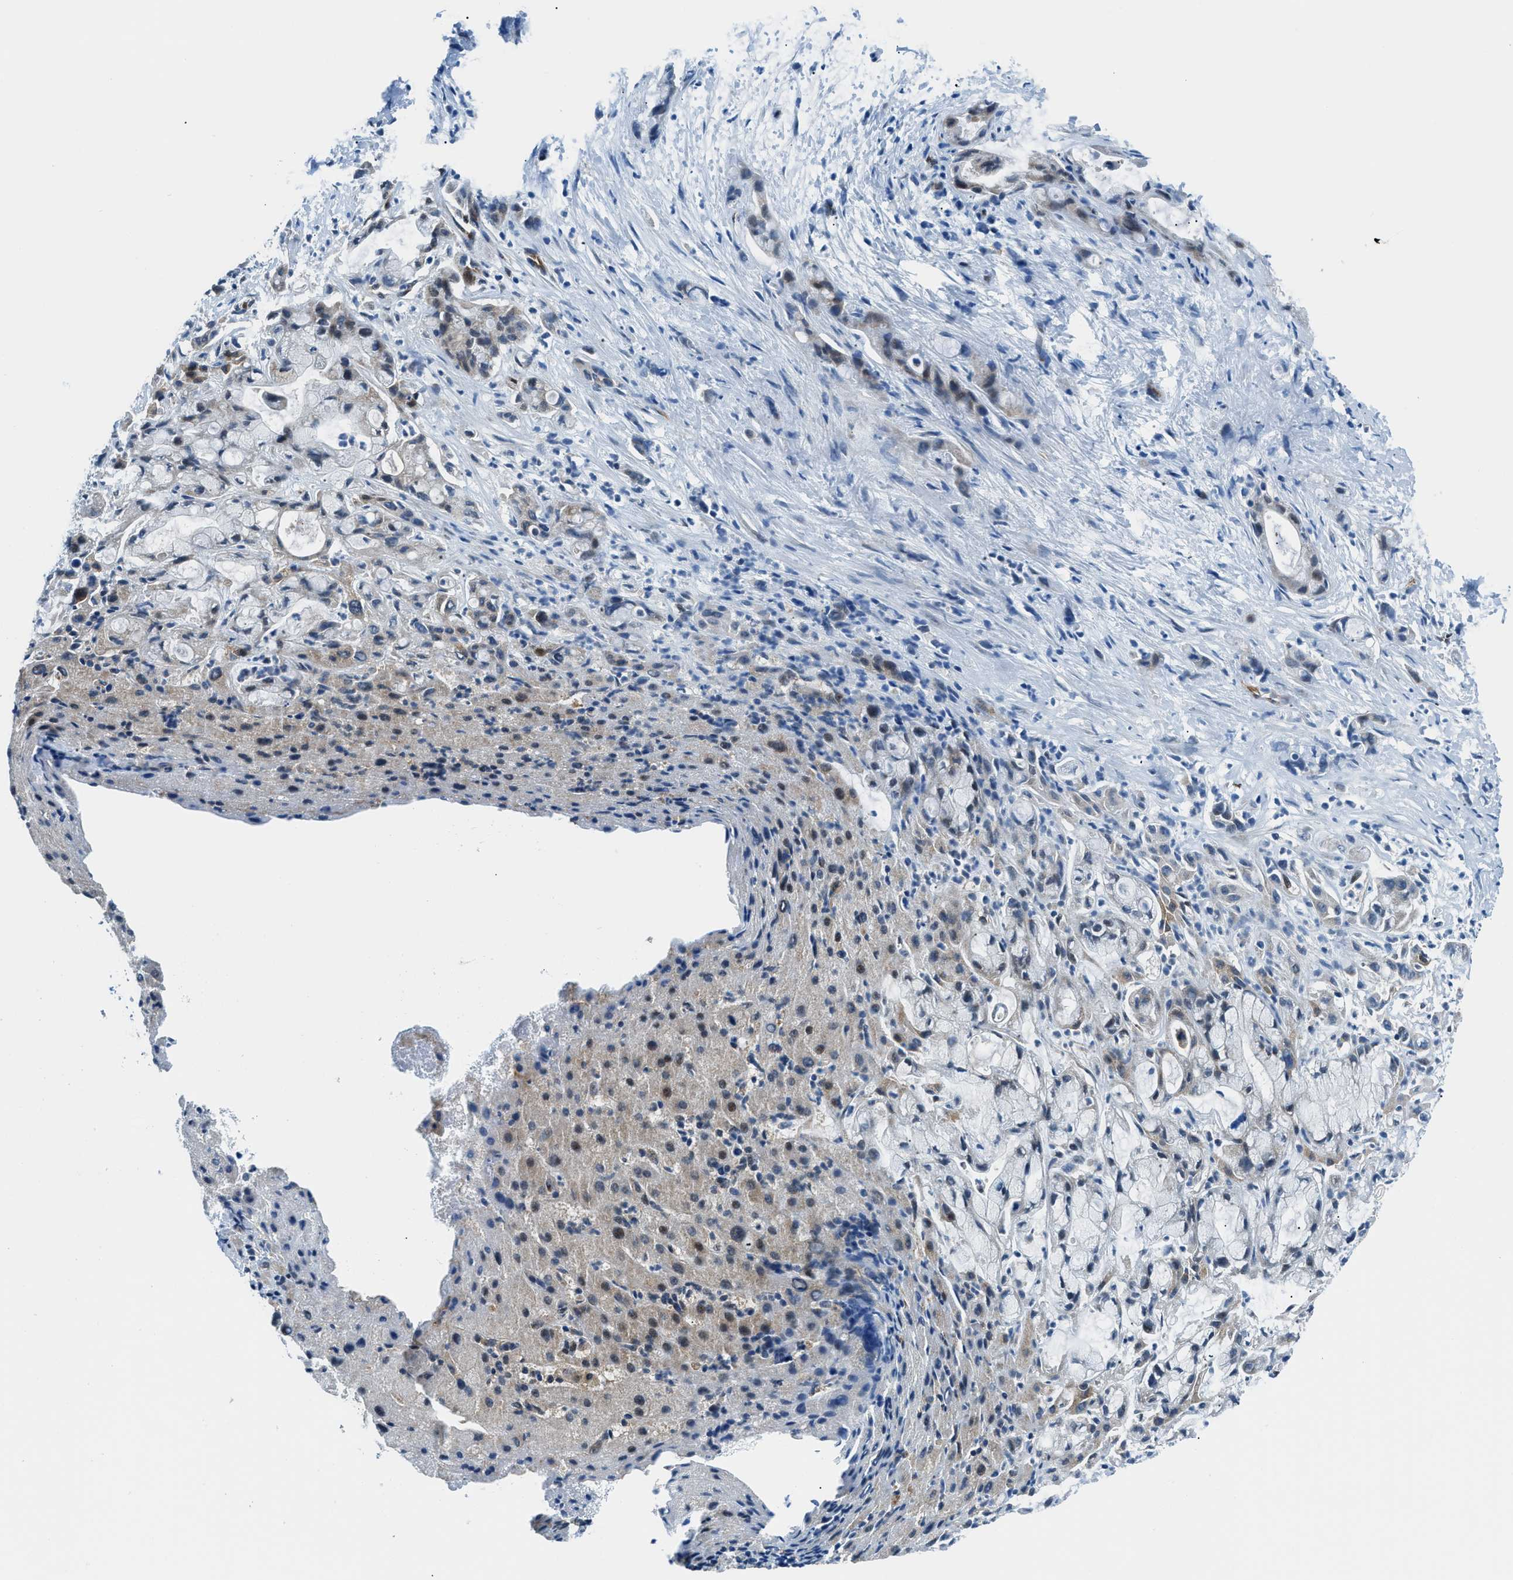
{"staining": {"intensity": "weak", "quantity": "<25%", "location": "cytoplasmic/membranous"}, "tissue": "liver cancer", "cell_type": "Tumor cells", "image_type": "cancer", "snomed": [{"axis": "morphology", "description": "Cholangiocarcinoma"}, {"axis": "topography", "description": "Liver"}], "caption": "Liver cholangiocarcinoma was stained to show a protein in brown. There is no significant staining in tumor cells. (Stains: DAB (3,3'-diaminobenzidine) immunohistochemistry (IHC) with hematoxylin counter stain, Microscopy: brightfield microscopy at high magnification).", "gene": "YWHAE", "patient": {"sex": "female", "age": 72}}